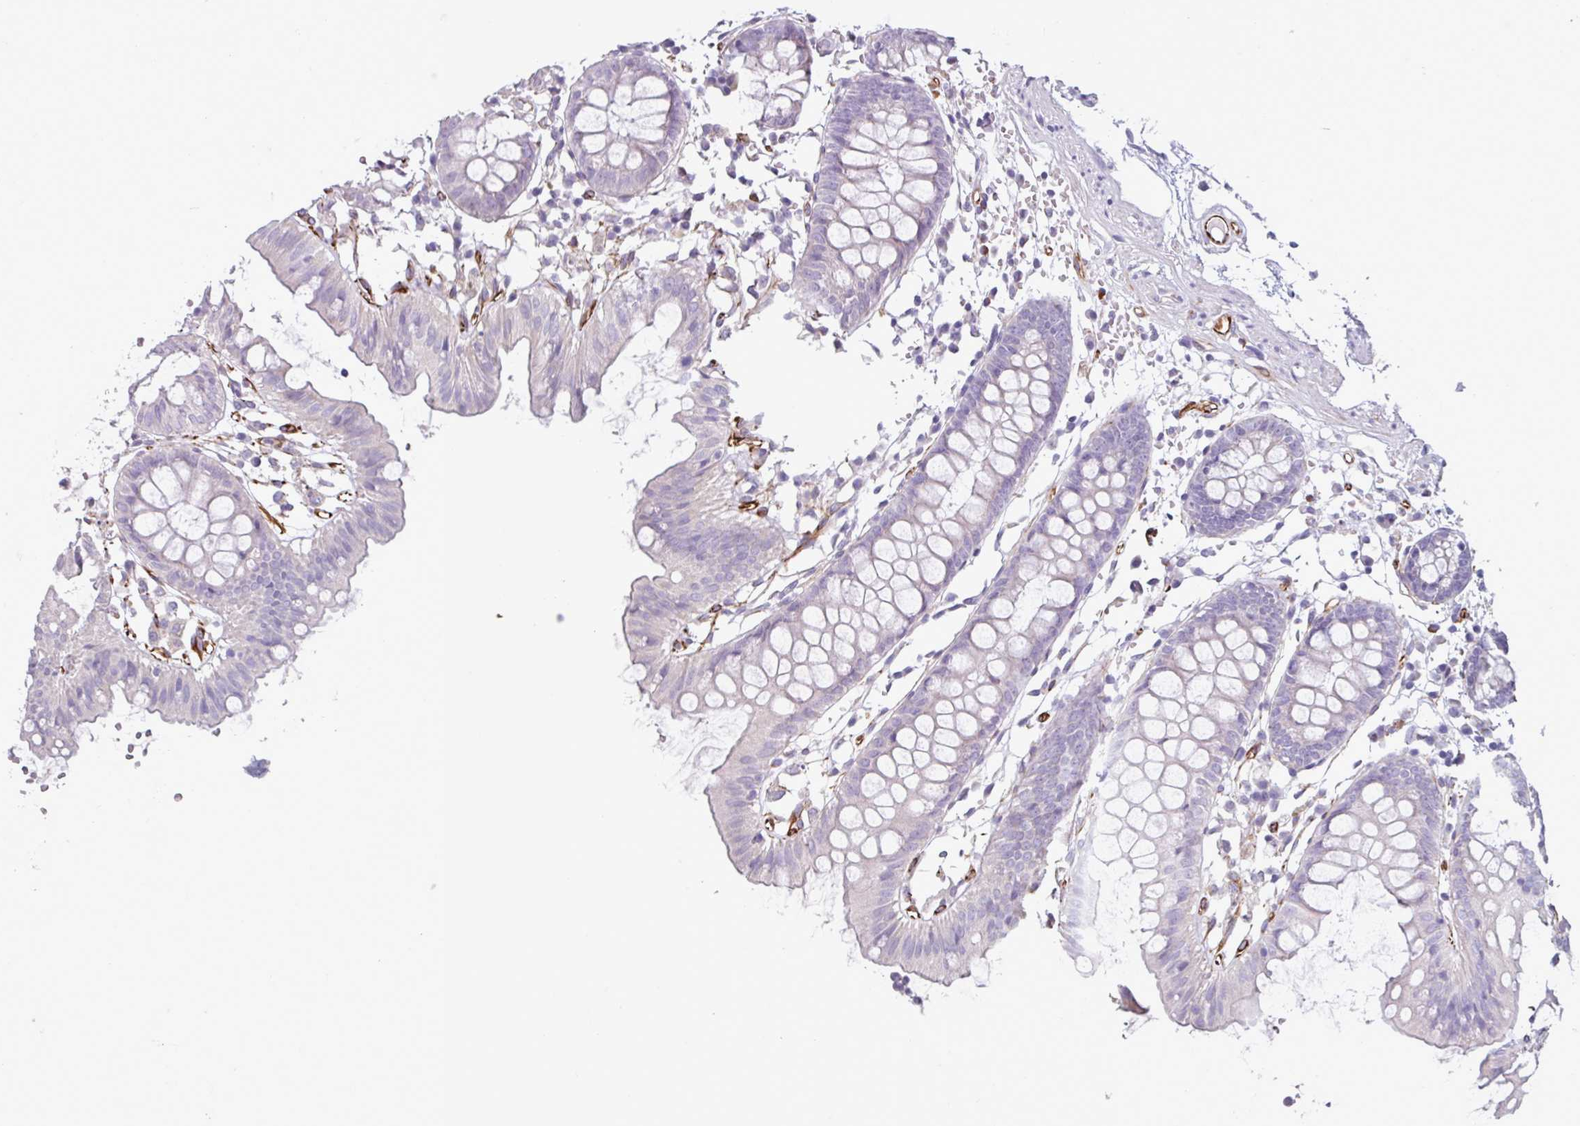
{"staining": {"intensity": "strong", "quantity": ">75%", "location": "cytoplasmic/membranous"}, "tissue": "colon", "cell_type": "Endothelial cells", "image_type": "normal", "snomed": [{"axis": "morphology", "description": "Normal tissue, NOS"}, {"axis": "topography", "description": "Colon"}], "caption": "Protein expression analysis of unremarkable human colon reveals strong cytoplasmic/membranous positivity in approximately >75% of endothelial cells. The protein is shown in brown color, while the nuclei are stained blue.", "gene": "BTD", "patient": {"sex": "female", "age": 84}}